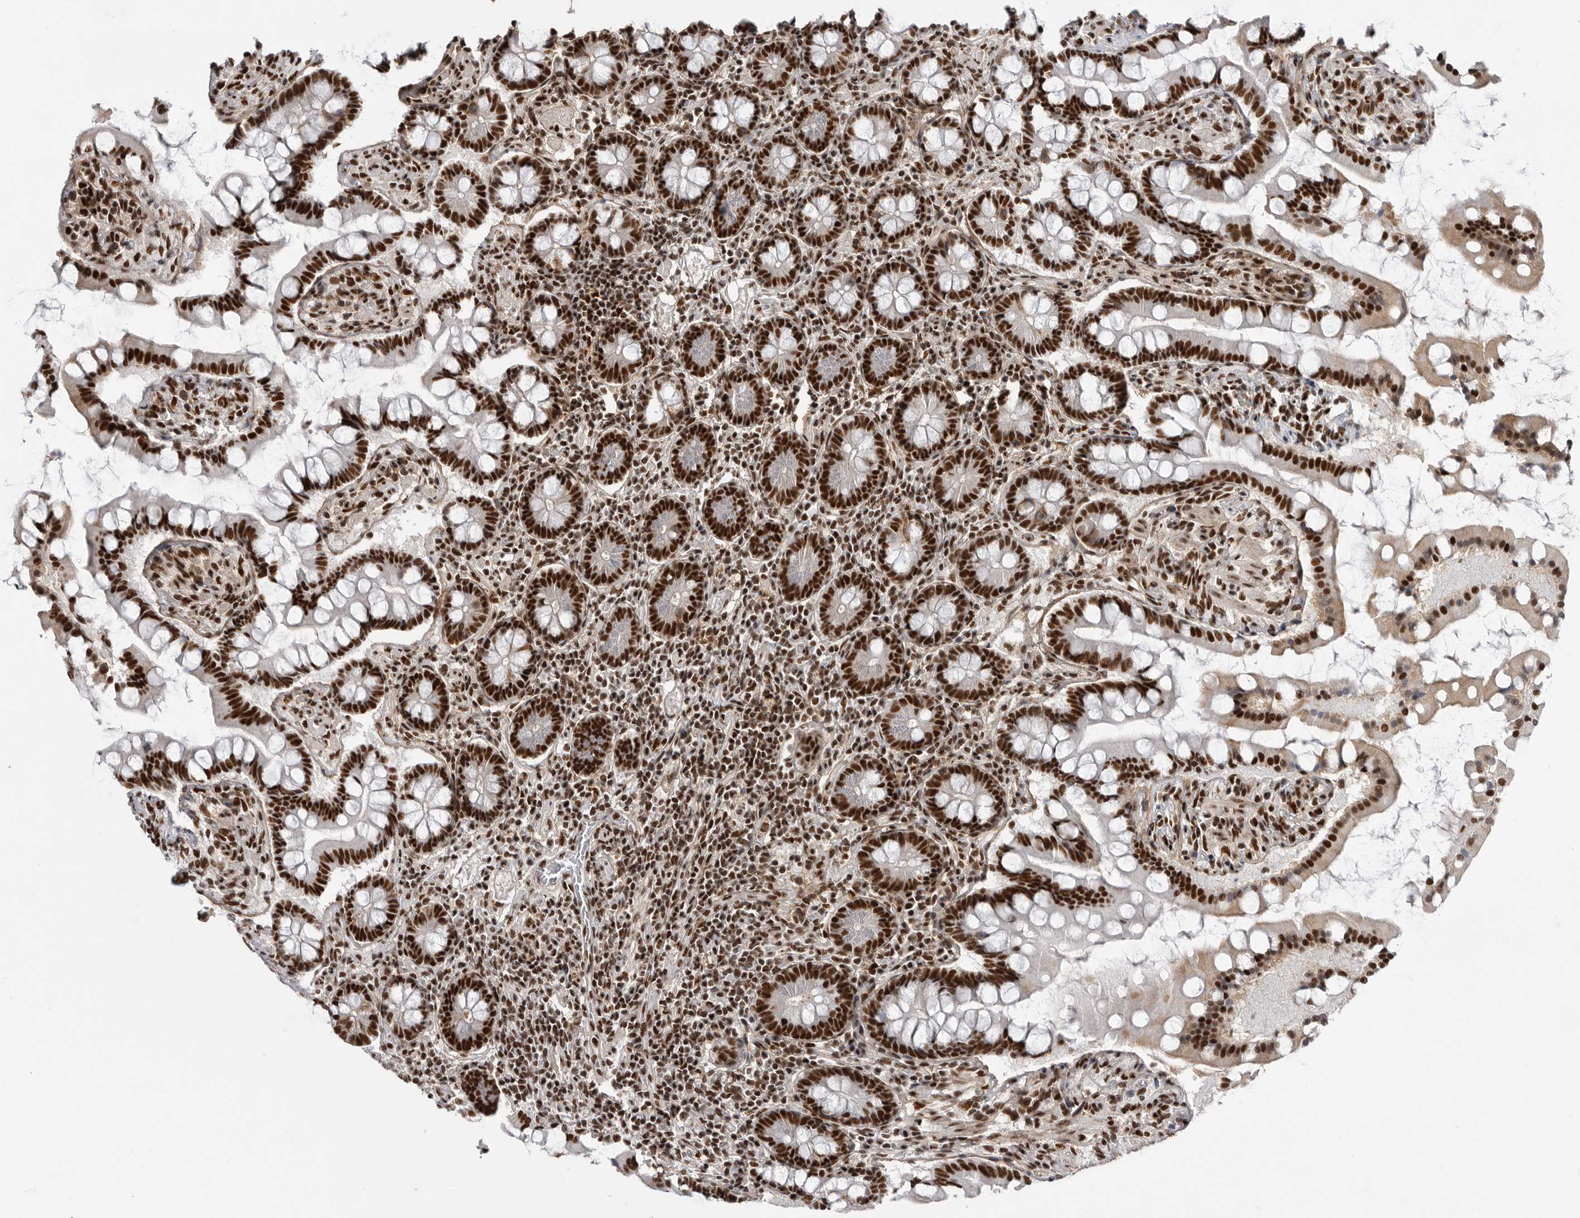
{"staining": {"intensity": "strong", "quantity": ">75%", "location": "nuclear"}, "tissue": "small intestine", "cell_type": "Glandular cells", "image_type": "normal", "snomed": [{"axis": "morphology", "description": "Normal tissue, NOS"}, {"axis": "topography", "description": "Small intestine"}], "caption": "A brown stain labels strong nuclear positivity of a protein in glandular cells of benign small intestine. (IHC, brightfield microscopy, high magnification).", "gene": "PPP1R8", "patient": {"sex": "male", "age": 41}}